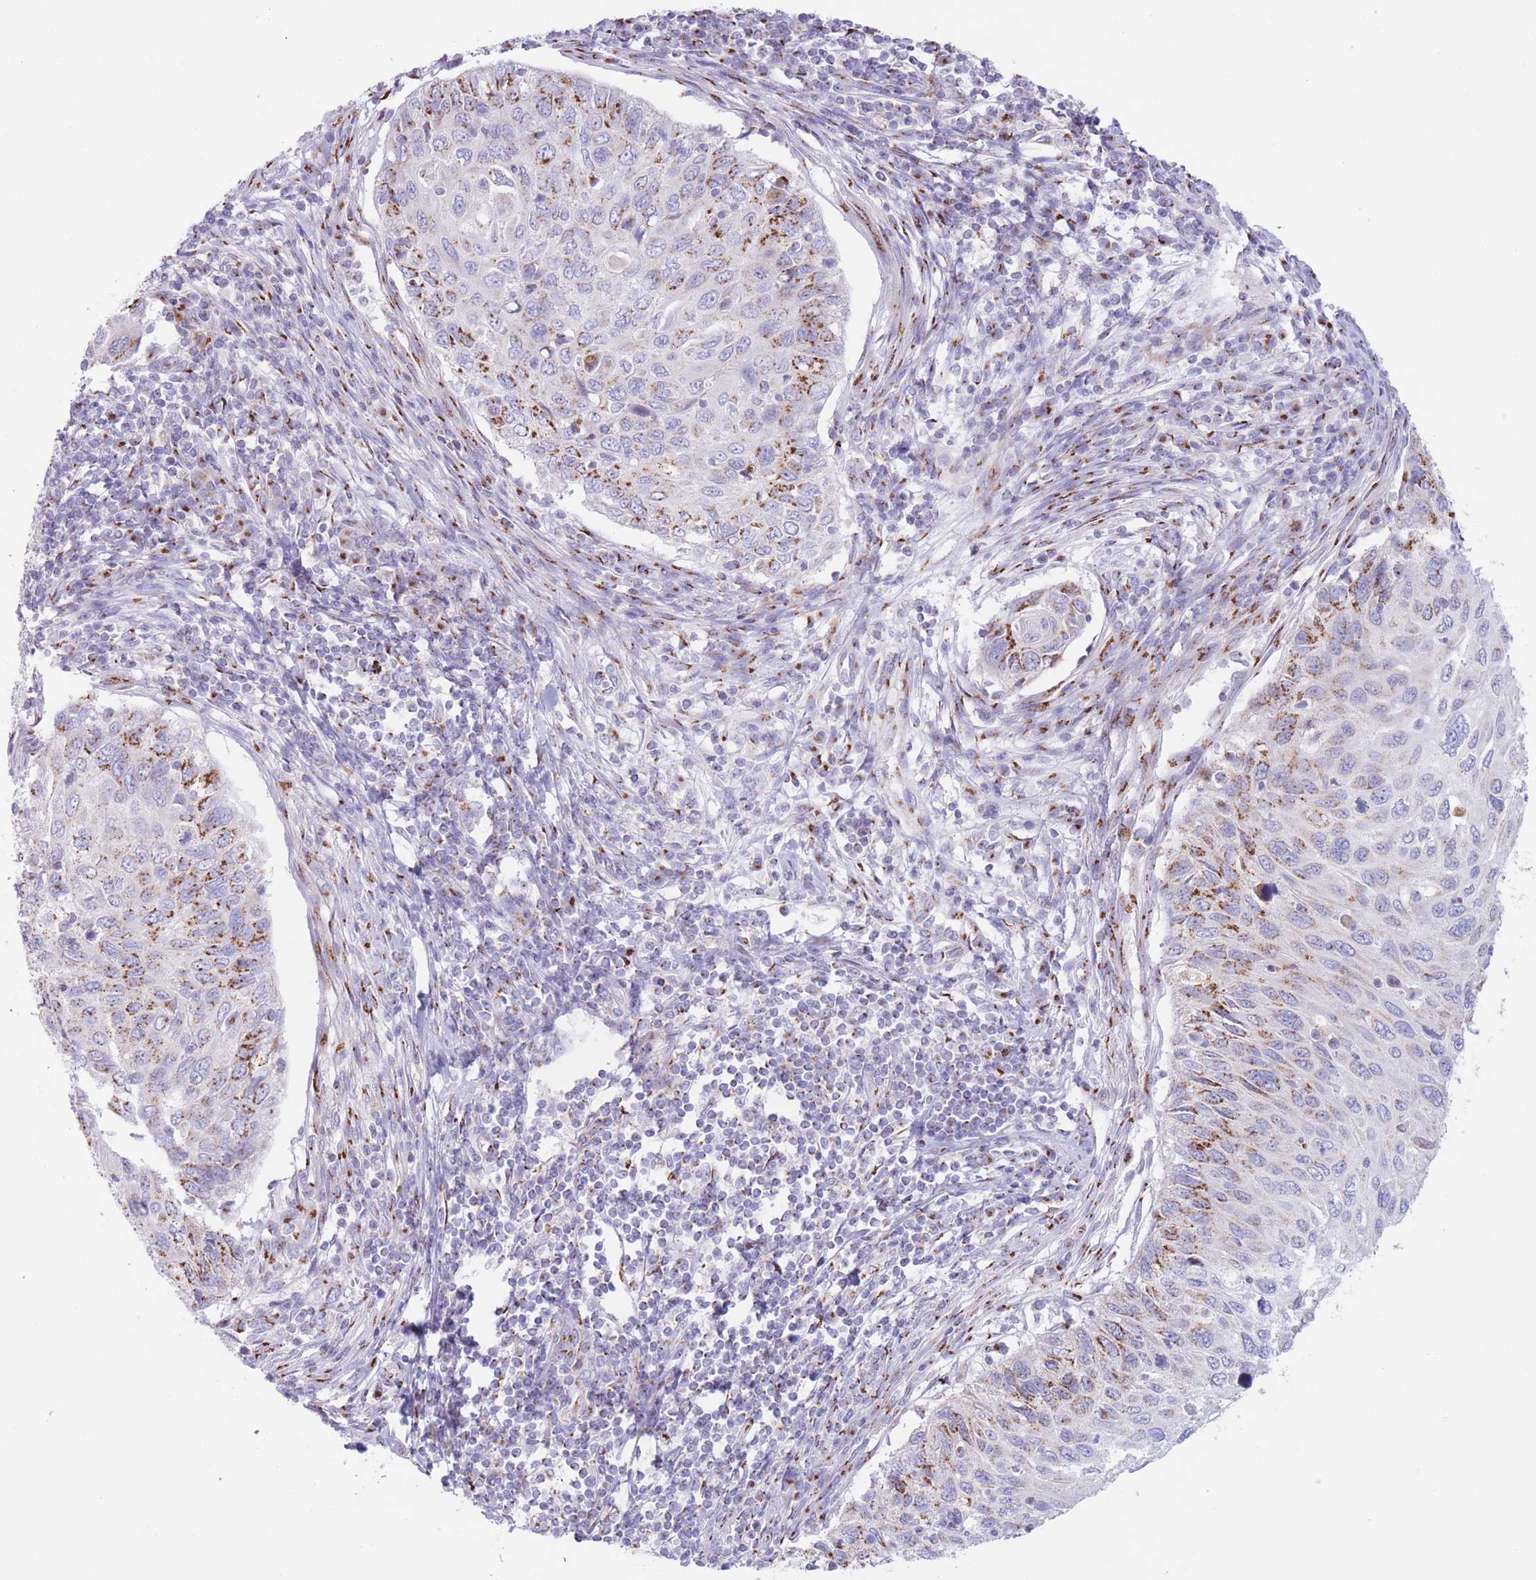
{"staining": {"intensity": "strong", "quantity": "25%-75%", "location": "cytoplasmic/membranous"}, "tissue": "cervical cancer", "cell_type": "Tumor cells", "image_type": "cancer", "snomed": [{"axis": "morphology", "description": "Squamous cell carcinoma, NOS"}, {"axis": "topography", "description": "Cervix"}], "caption": "Immunohistochemistry (IHC) image of neoplastic tissue: cervical cancer stained using immunohistochemistry displays high levels of strong protein expression localized specifically in the cytoplasmic/membranous of tumor cells, appearing as a cytoplasmic/membranous brown color.", "gene": "MPND", "patient": {"sex": "female", "age": 70}}